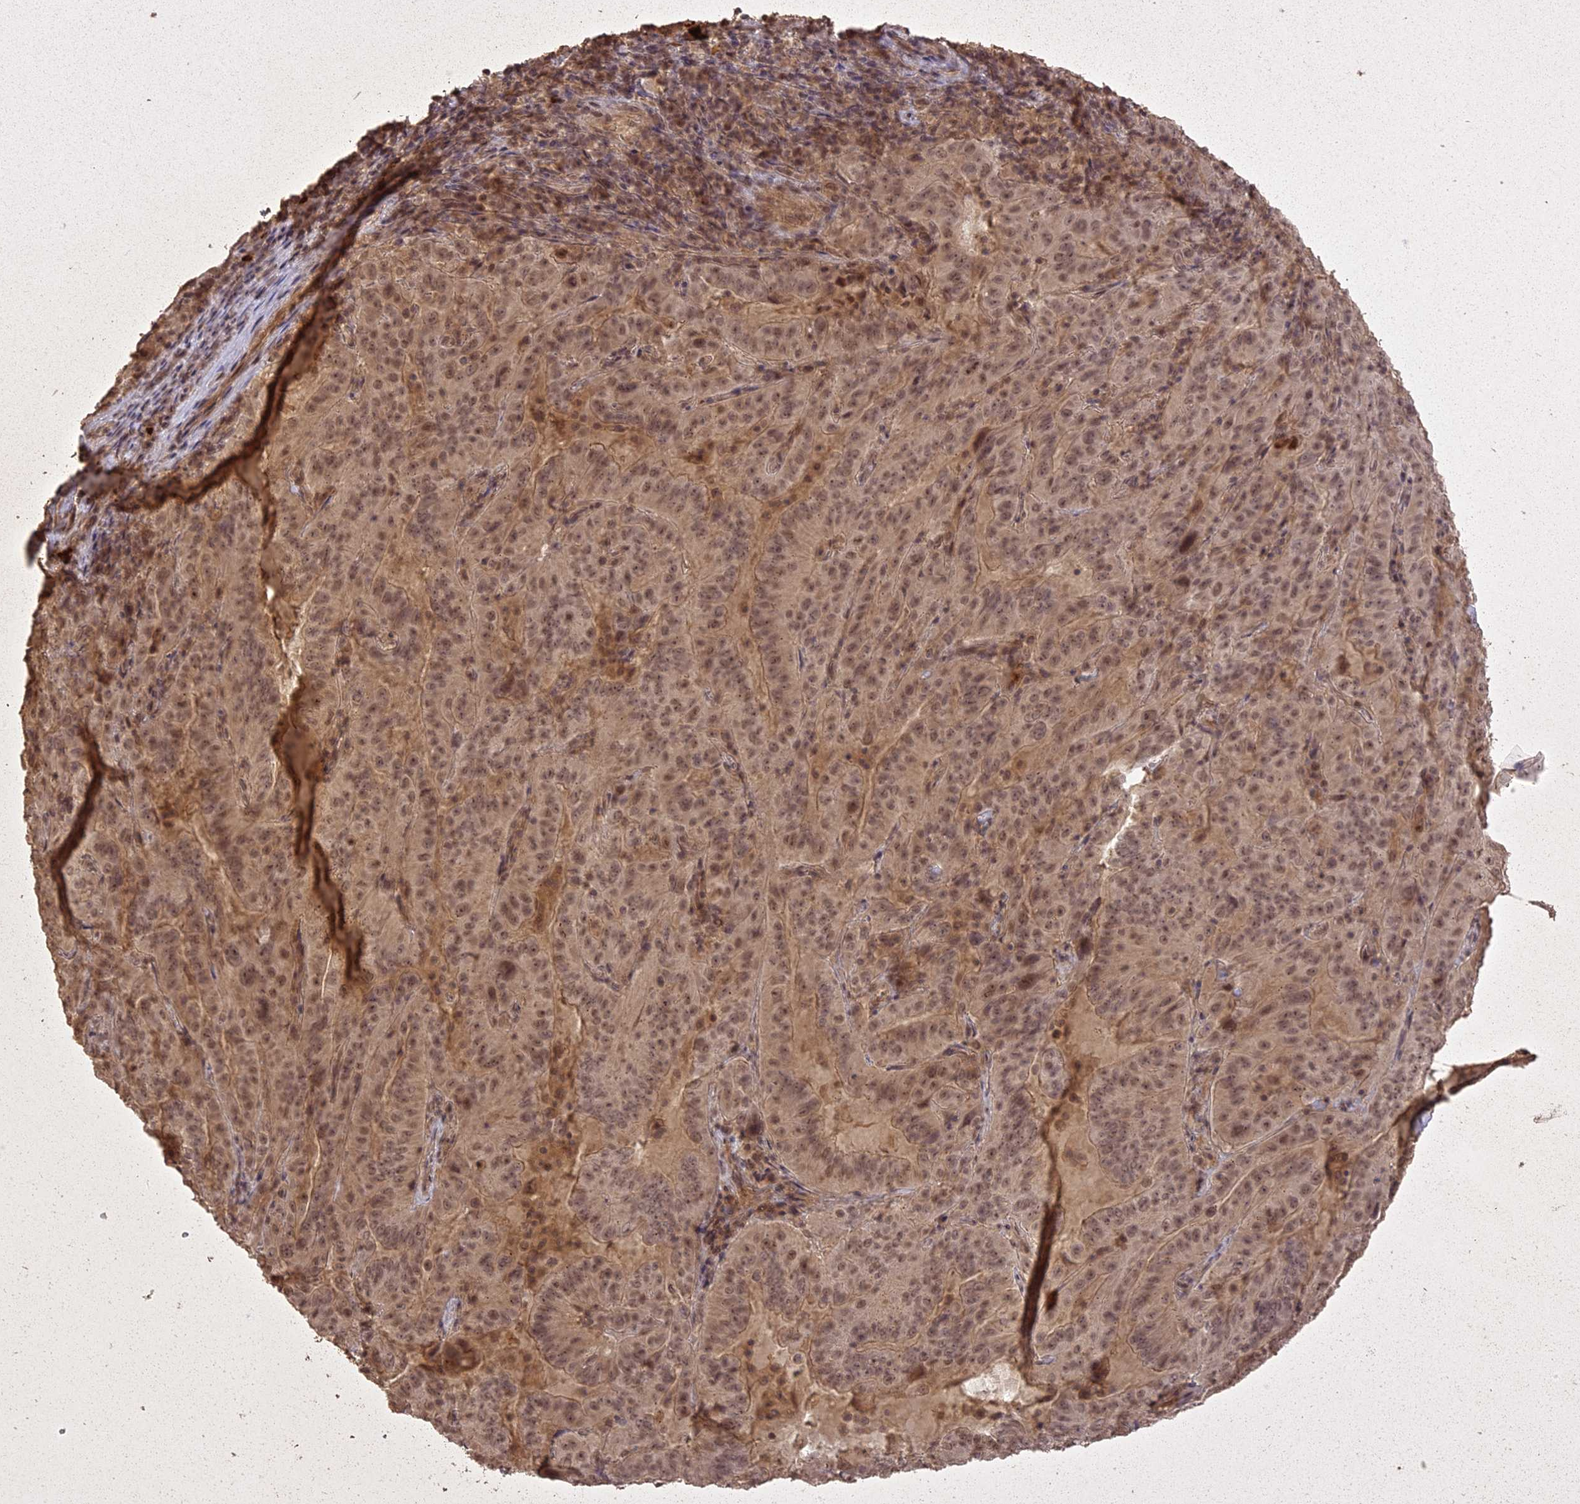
{"staining": {"intensity": "moderate", "quantity": ">75%", "location": "nuclear"}, "tissue": "pancreatic cancer", "cell_type": "Tumor cells", "image_type": "cancer", "snomed": [{"axis": "morphology", "description": "Adenocarcinoma, NOS"}, {"axis": "topography", "description": "Pancreas"}], "caption": "An IHC histopathology image of tumor tissue is shown. Protein staining in brown labels moderate nuclear positivity in pancreatic adenocarcinoma within tumor cells. Immunohistochemistry (ihc) stains the protein in brown and the nuclei are stained blue.", "gene": "LIN37", "patient": {"sex": "male", "age": 63}}